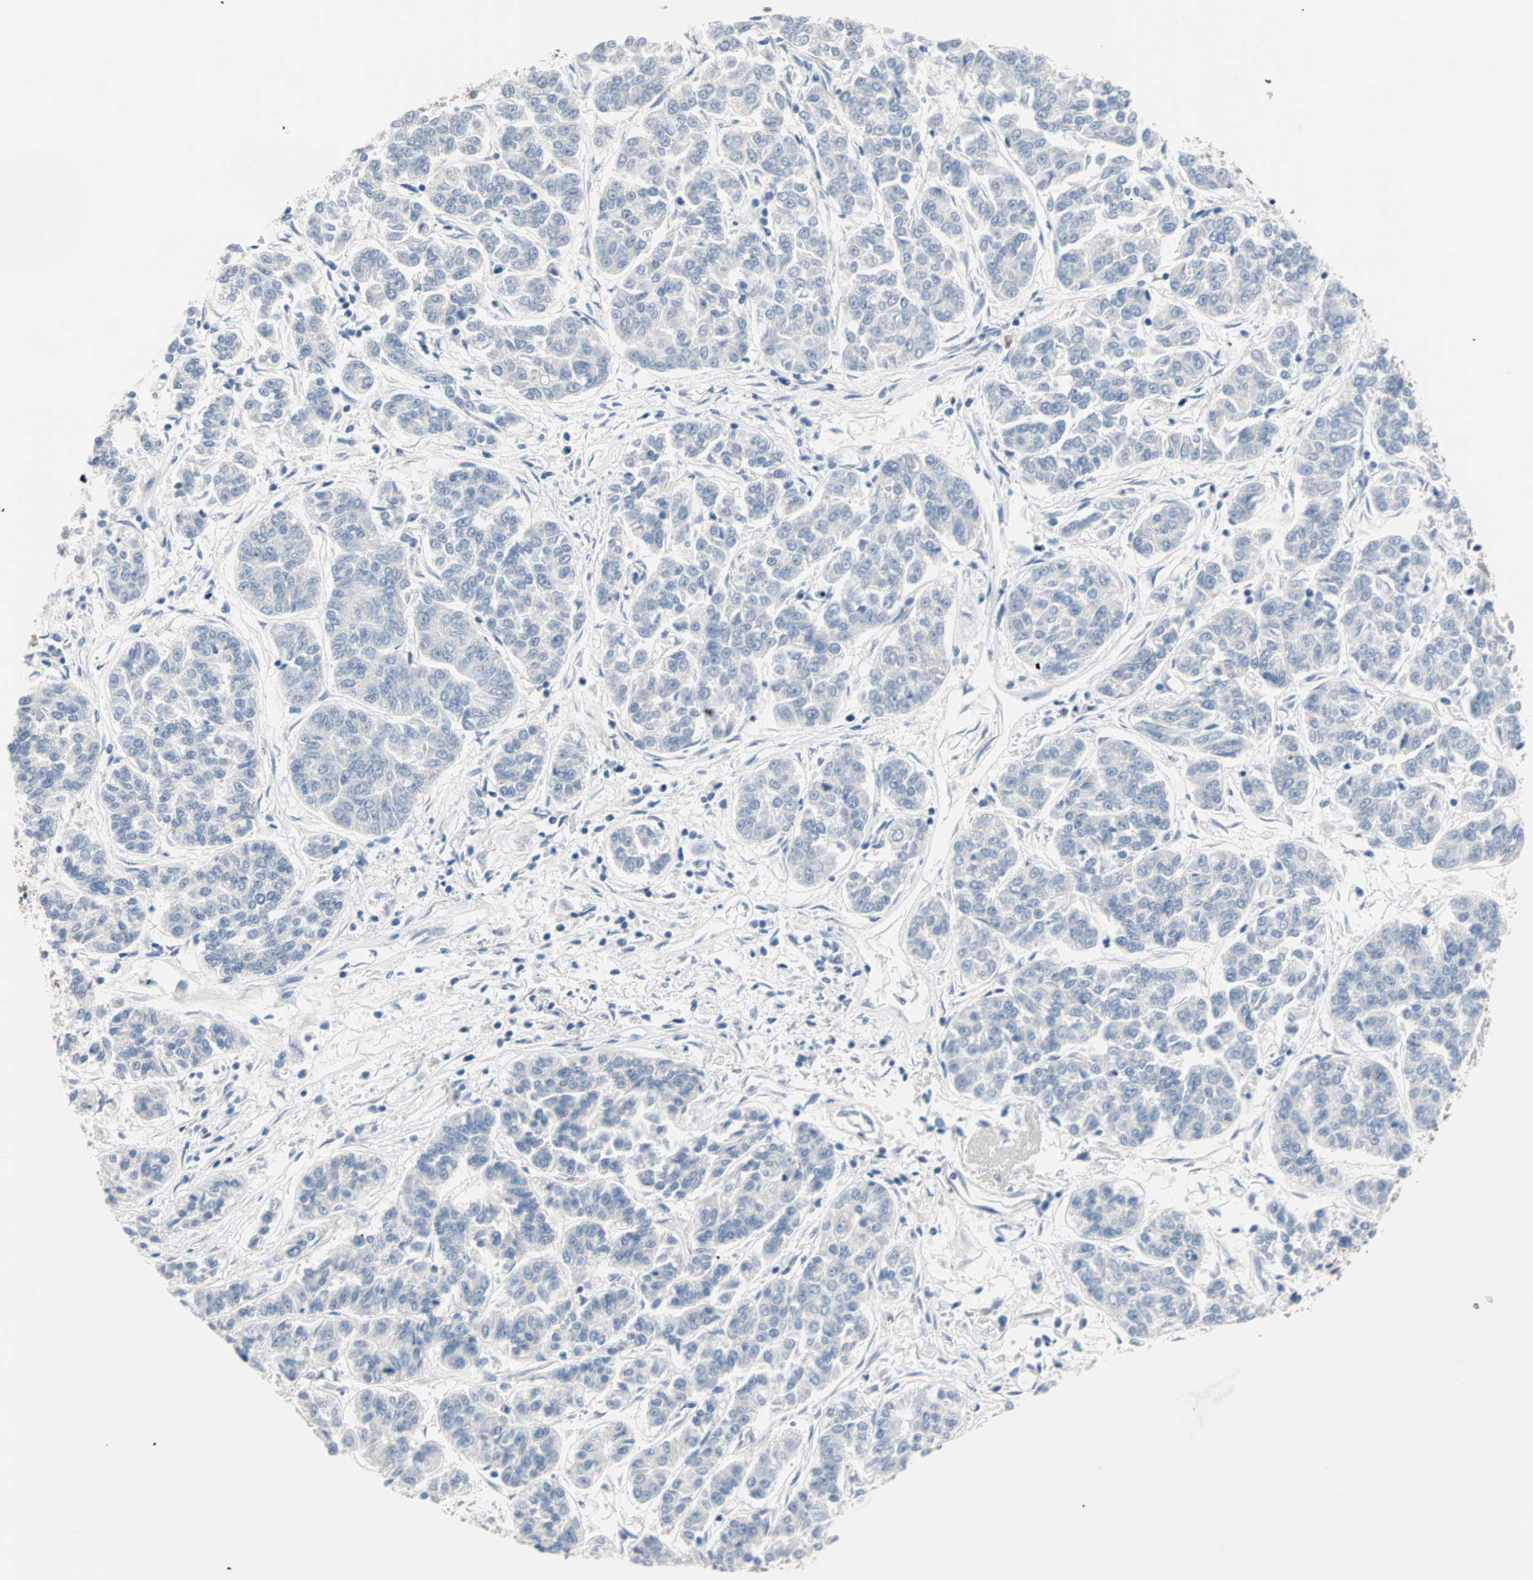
{"staining": {"intensity": "negative", "quantity": "none", "location": "none"}, "tissue": "lung cancer", "cell_type": "Tumor cells", "image_type": "cancer", "snomed": [{"axis": "morphology", "description": "Adenocarcinoma, NOS"}, {"axis": "topography", "description": "Lung"}], "caption": "Image shows no significant protein positivity in tumor cells of lung adenocarcinoma.", "gene": "ULBP1", "patient": {"sex": "male", "age": 84}}